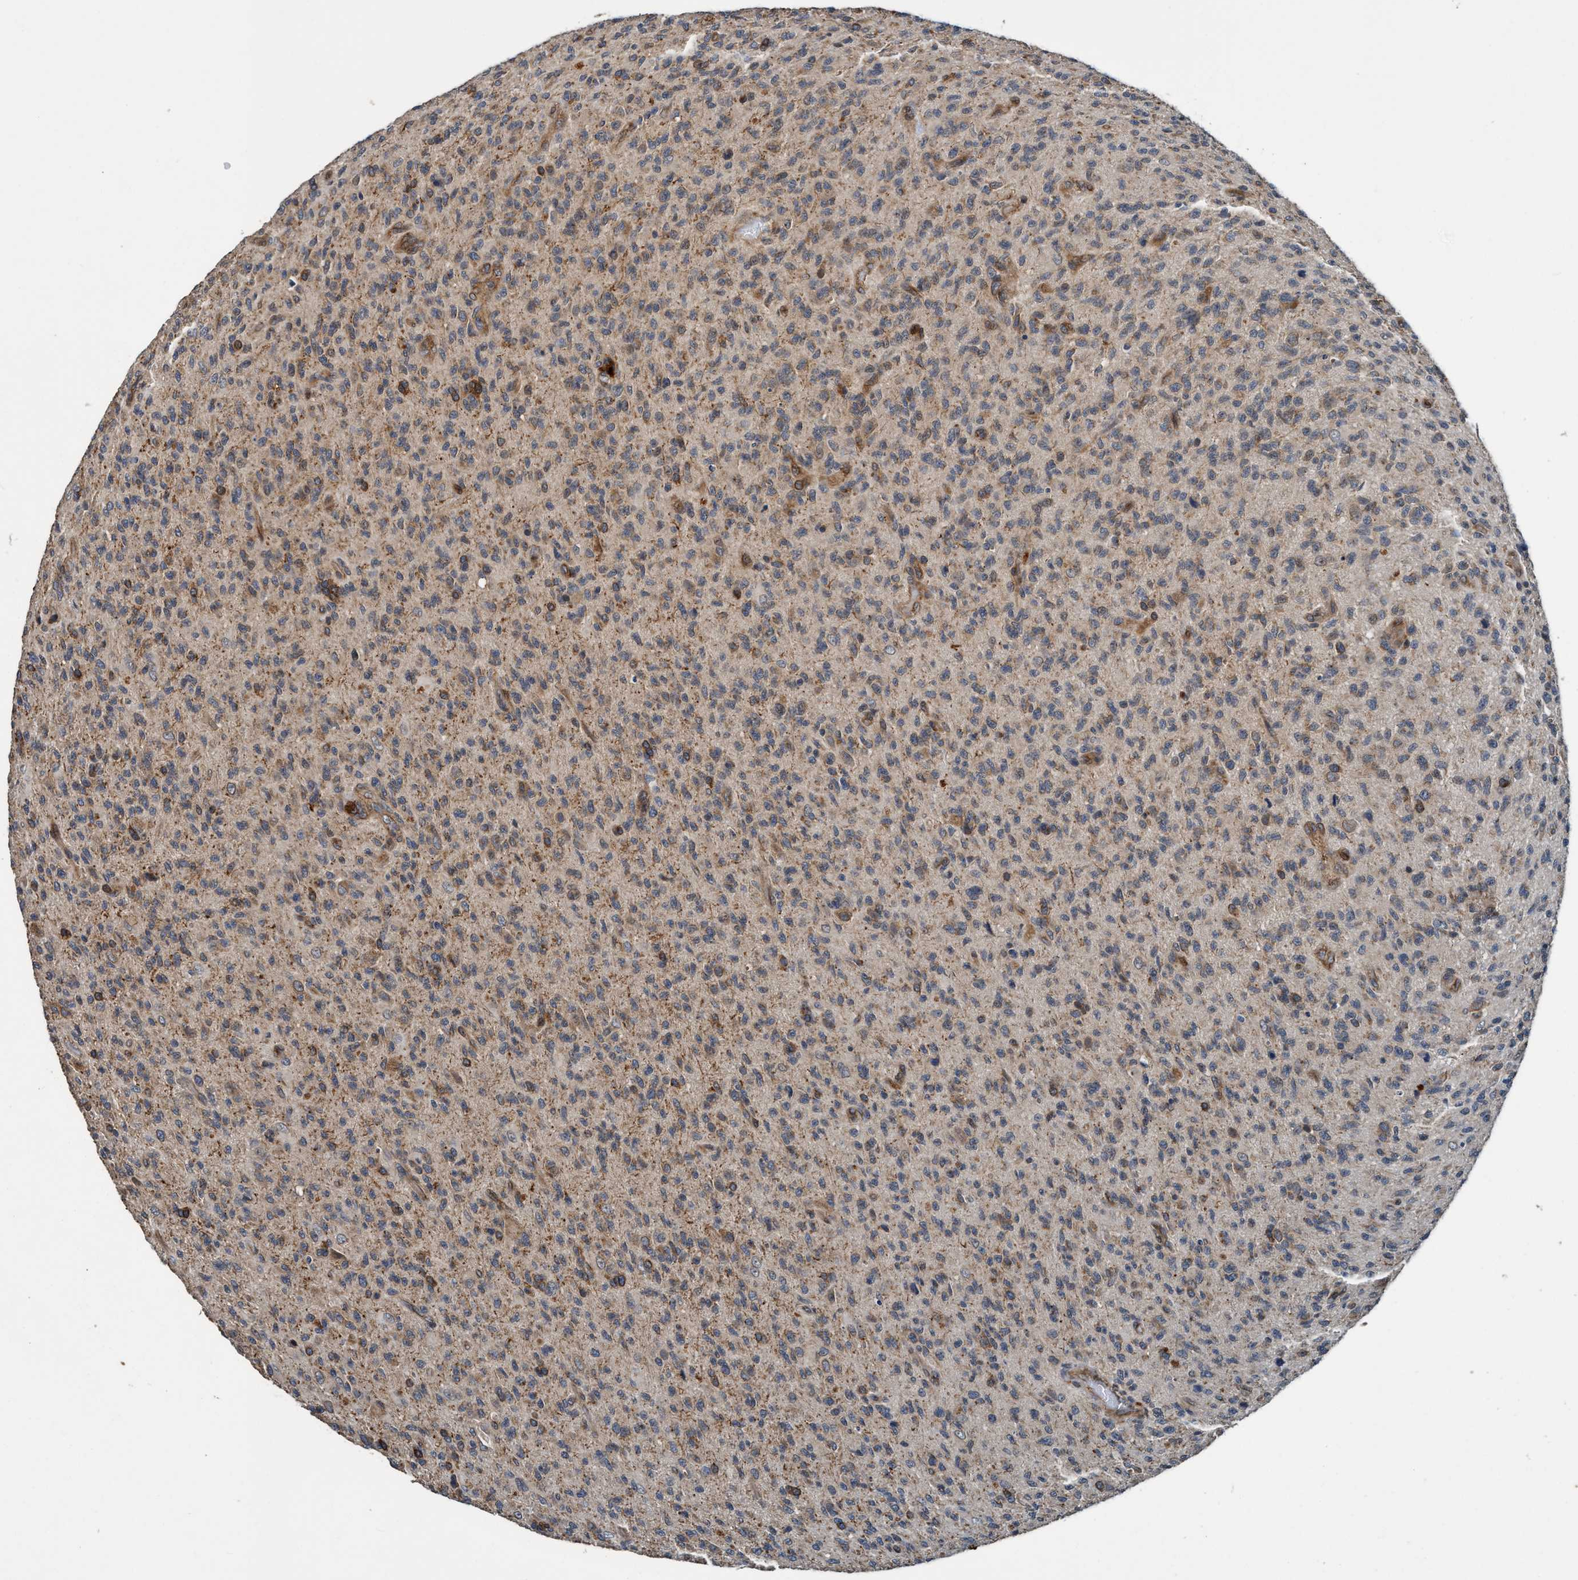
{"staining": {"intensity": "weak", "quantity": "<25%", "location": "cytoplasmic/membranous"}, "tissue": "glioma", "cell_type": "Tumor cells", "image_type": "cancer", "snomed": [{"axis": "morphology", "description": "Glioma, malignant, High grade"}, {"axis": "topography", "description": "Brain"}], "caption": "This image is of high-grade glioma (malignant) stained with IHC to label a protein in brown with the nuclei are counter-stained blue. There is no positivity in tumor cells.", "gene": "MACC1", "patient": {"sex": "male", "age": 71}}